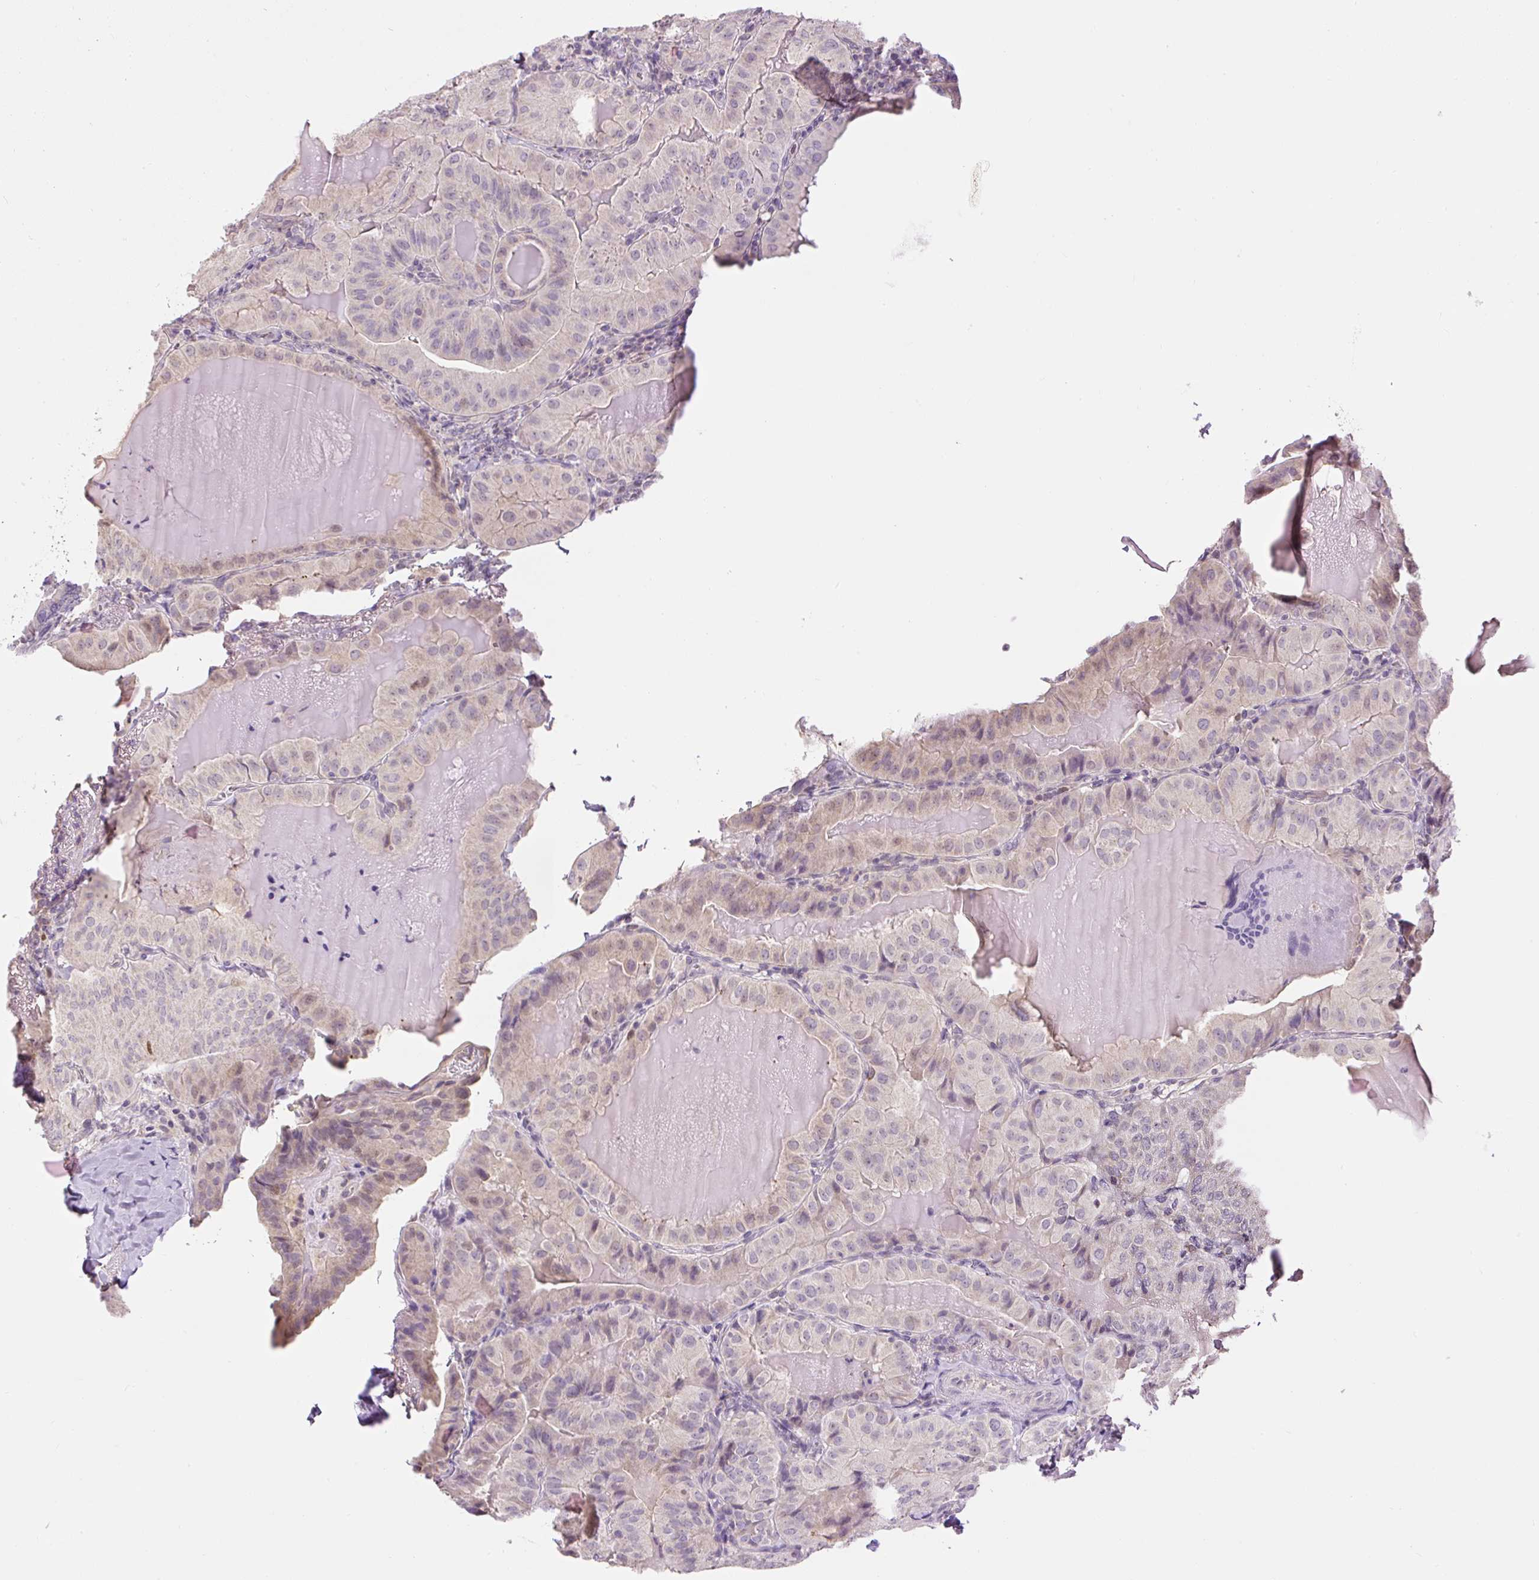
{"staining": {"intensity": "weak", "quantity": "25%-75%", "location": "cytoplasmic/membranous,nuclear"}, "tissue": "thyroid cancer", "cell_type": "Tumor cells", "image_type": "cancer", "snomed": [{"axis": "morphology", "description": "Papillary adenocarcinoma, NOS"}, {"axis": "topography", "description": "Thyroid gland"}], "caption": "Tumor cells display low levels of weak cytoplasmic/membranous and nuclear positivity in about 25%-75% of cells in human thyroid cancer.", "gene": "RACGAP1", "patient": {"sex": "female", "age": 68}}